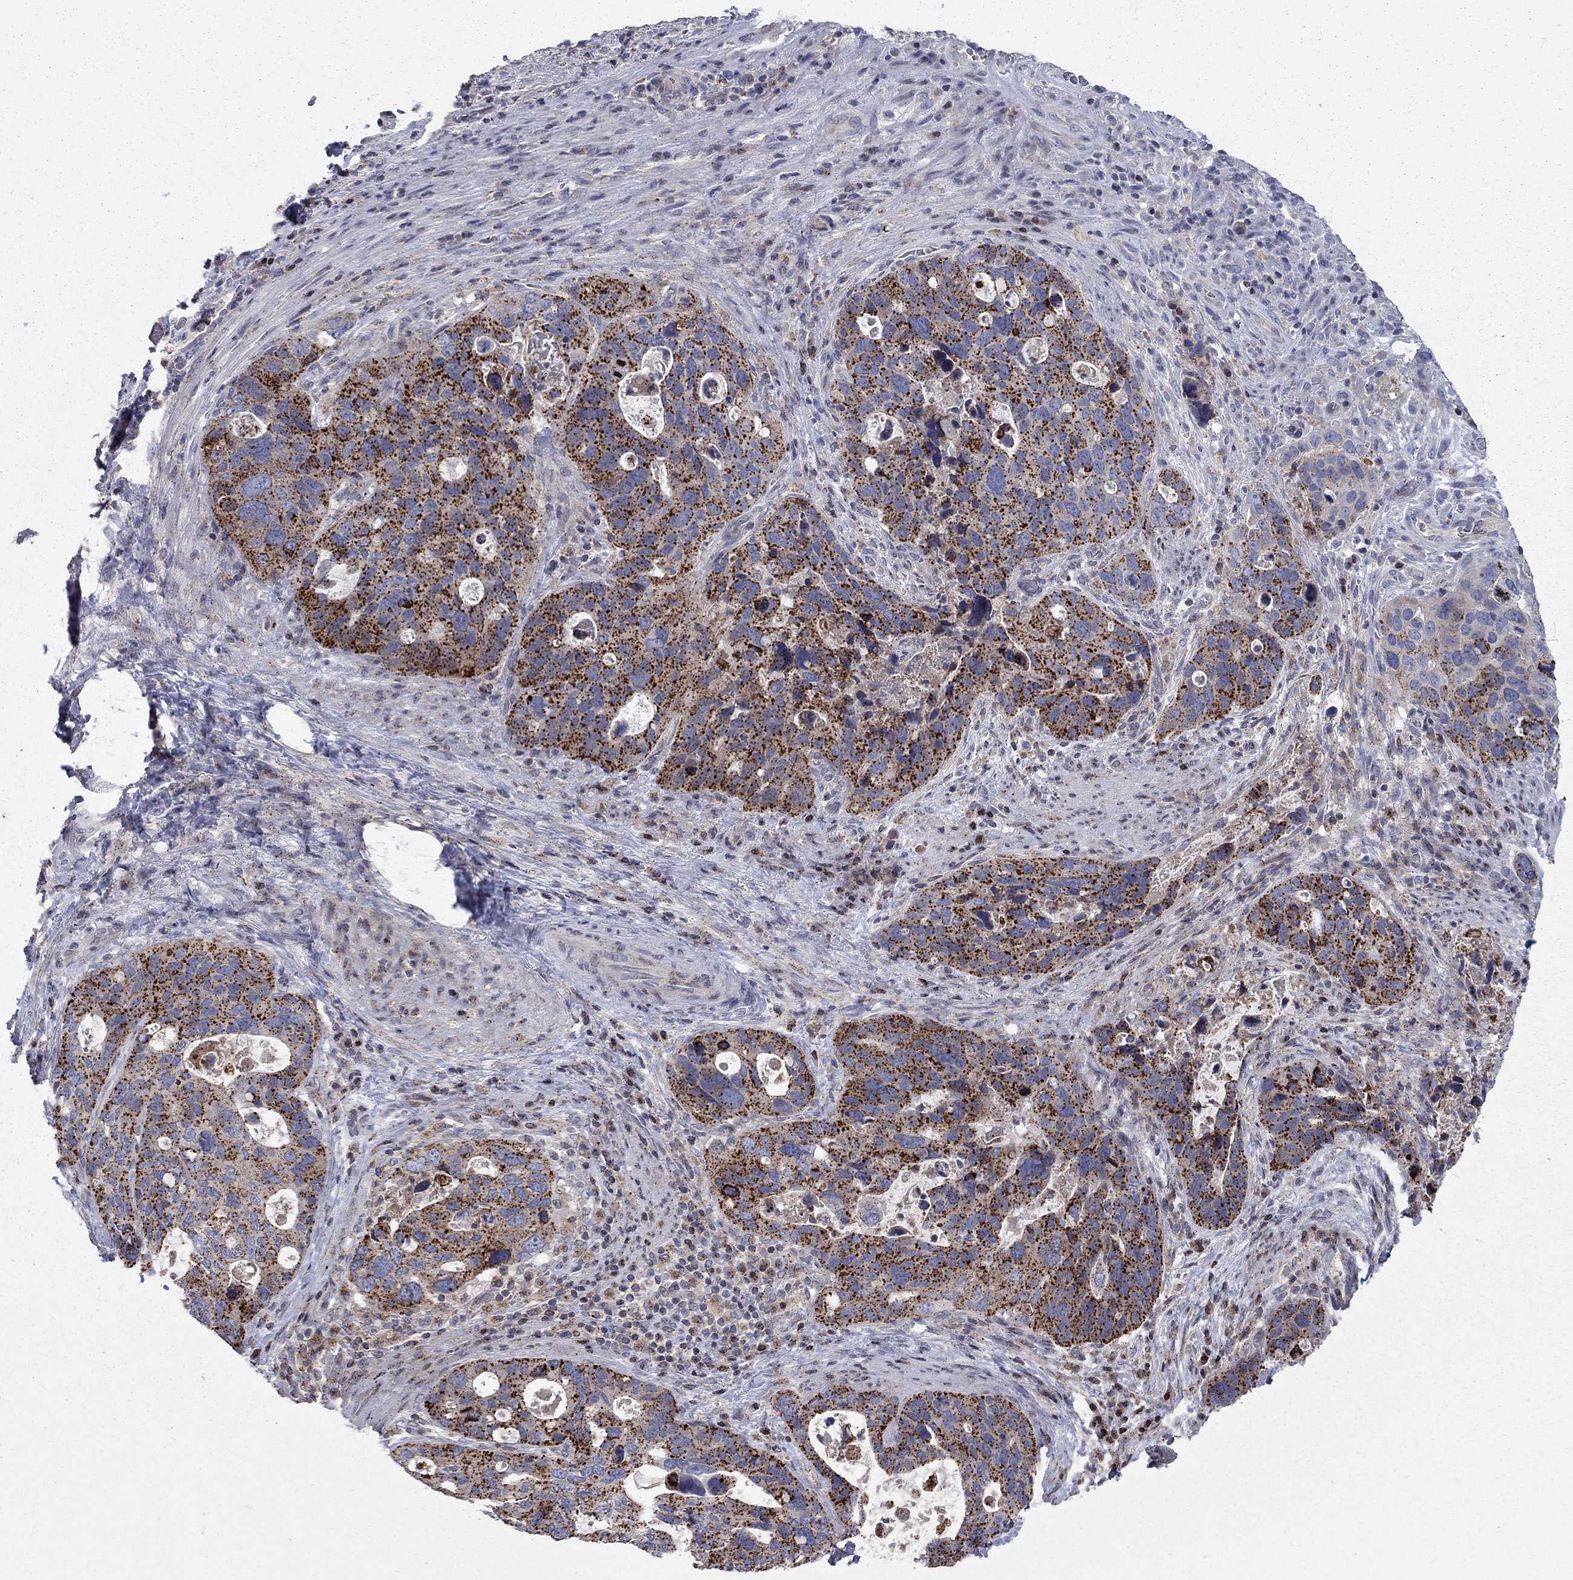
{"staining": {"intensity": "strong", "quantity": ">75%", "location": "cytoplasmic/membranous"}, "tissue": "stomach cancer", "cell_type": "Tumor cells", "image_type": "cancer", "snomed": [{"axis": "morphology", "description": "Adenocarcinoma, NOS"}, {"axis": "topography", "description": "Stomach"}], "caption": "Approximately >75% of tumor cells in human stomach cancer reveal strong cytoplasmic/membranous protein expression as visualized by brown immunohistochemical staining.", "gene": "ERN2", "patient": {"sex": "male", "age": 54}}